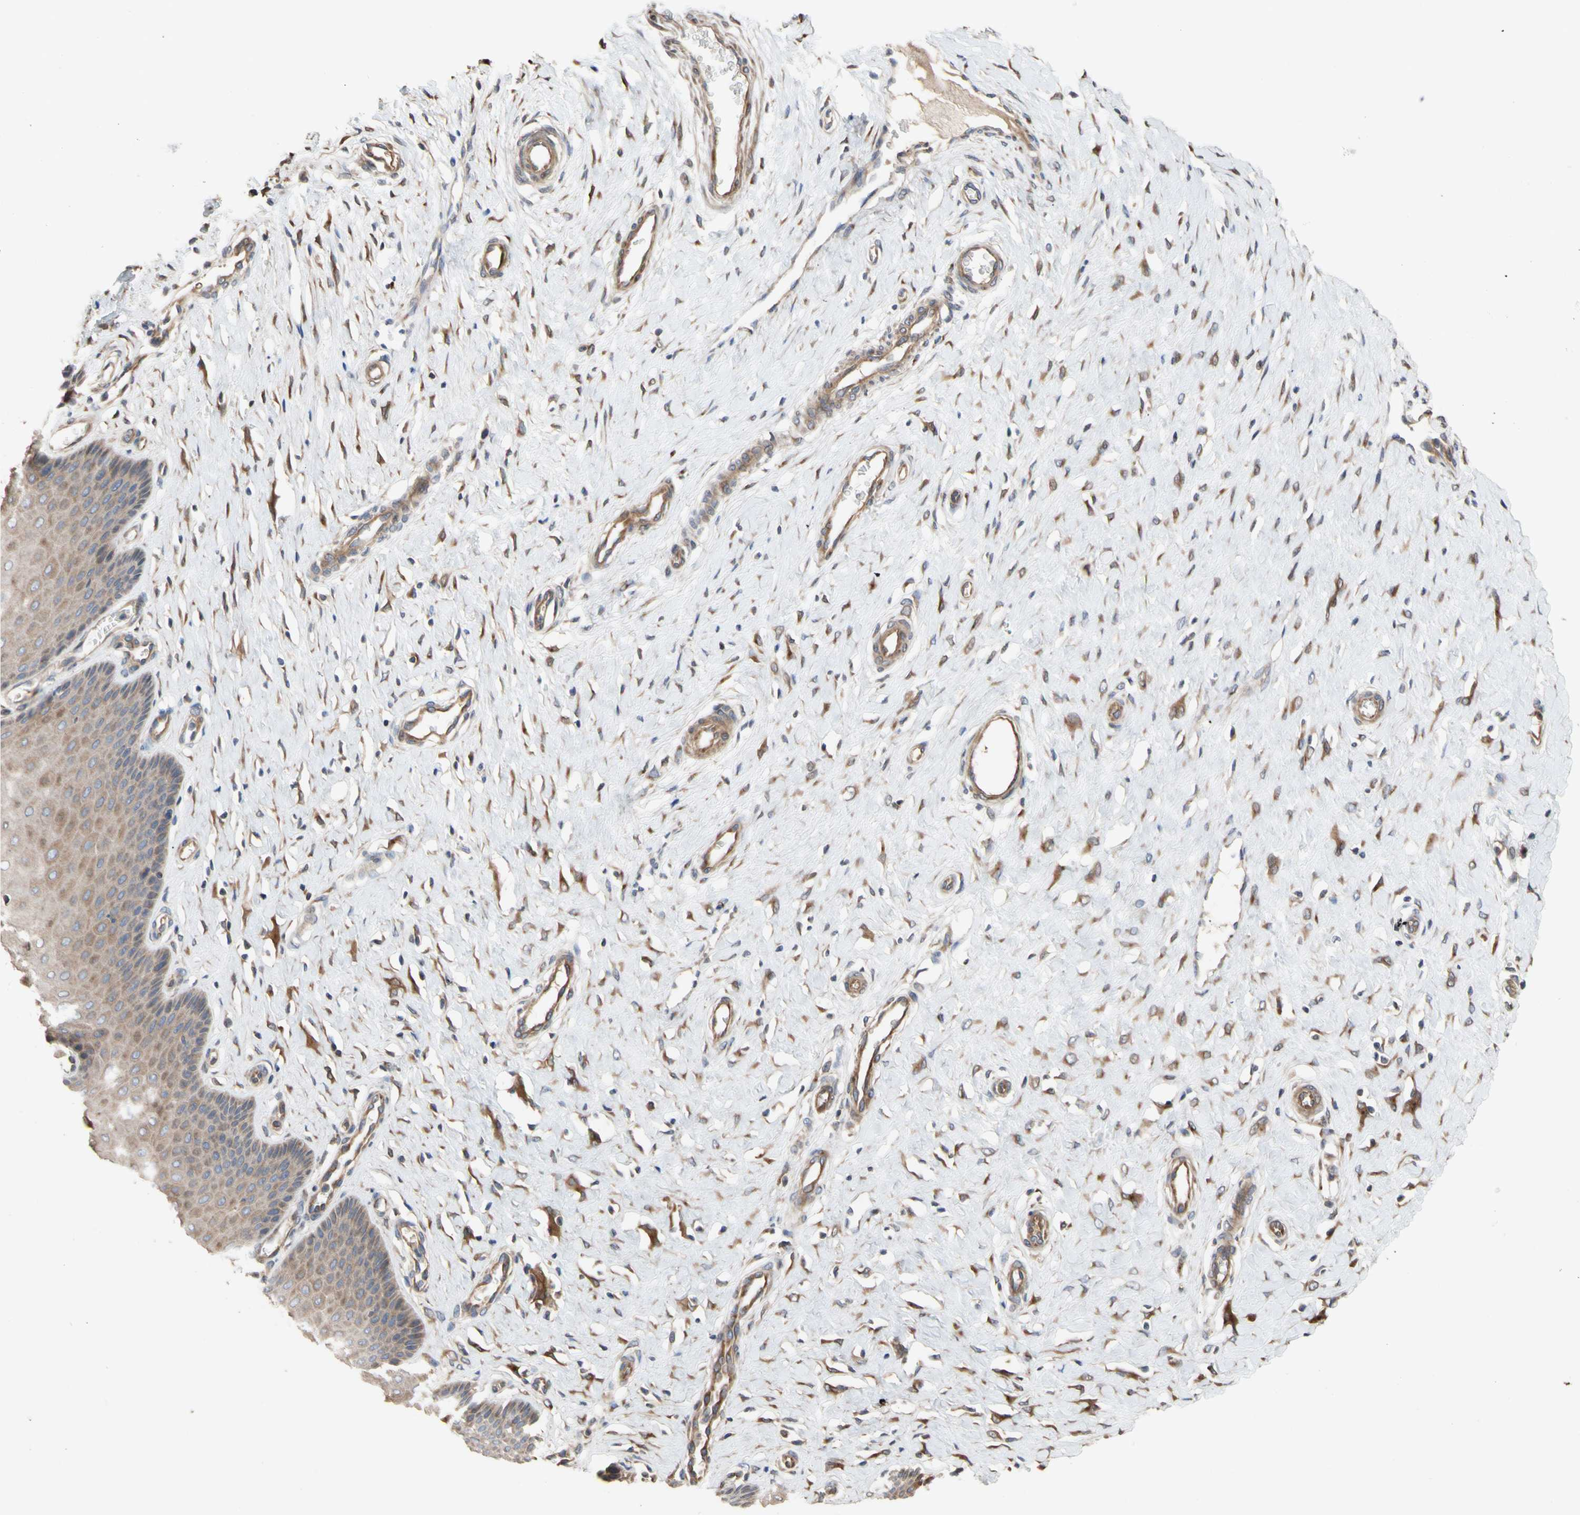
{"staining": {"intensity": "moderate", "quantity": ">75%", "location": "cytoplasmic/membranous"}, "tissue": "cervix", "cell_type": "Glandular cells", "image_type": "normal", "snomed": [{"axis": "morphology", "description": "Normal tissue, NOS"}, {"axis": "topography", "description": "Cervix"}], "caption": "An IHC image of unremarkable tissue is shown. Protein staining in brown labels moderate cytoplasmic/membranous positivity in cervix within glandular cells.", "gene": "NECTIN3", "patient": {"sex": "female", "age": 55}}